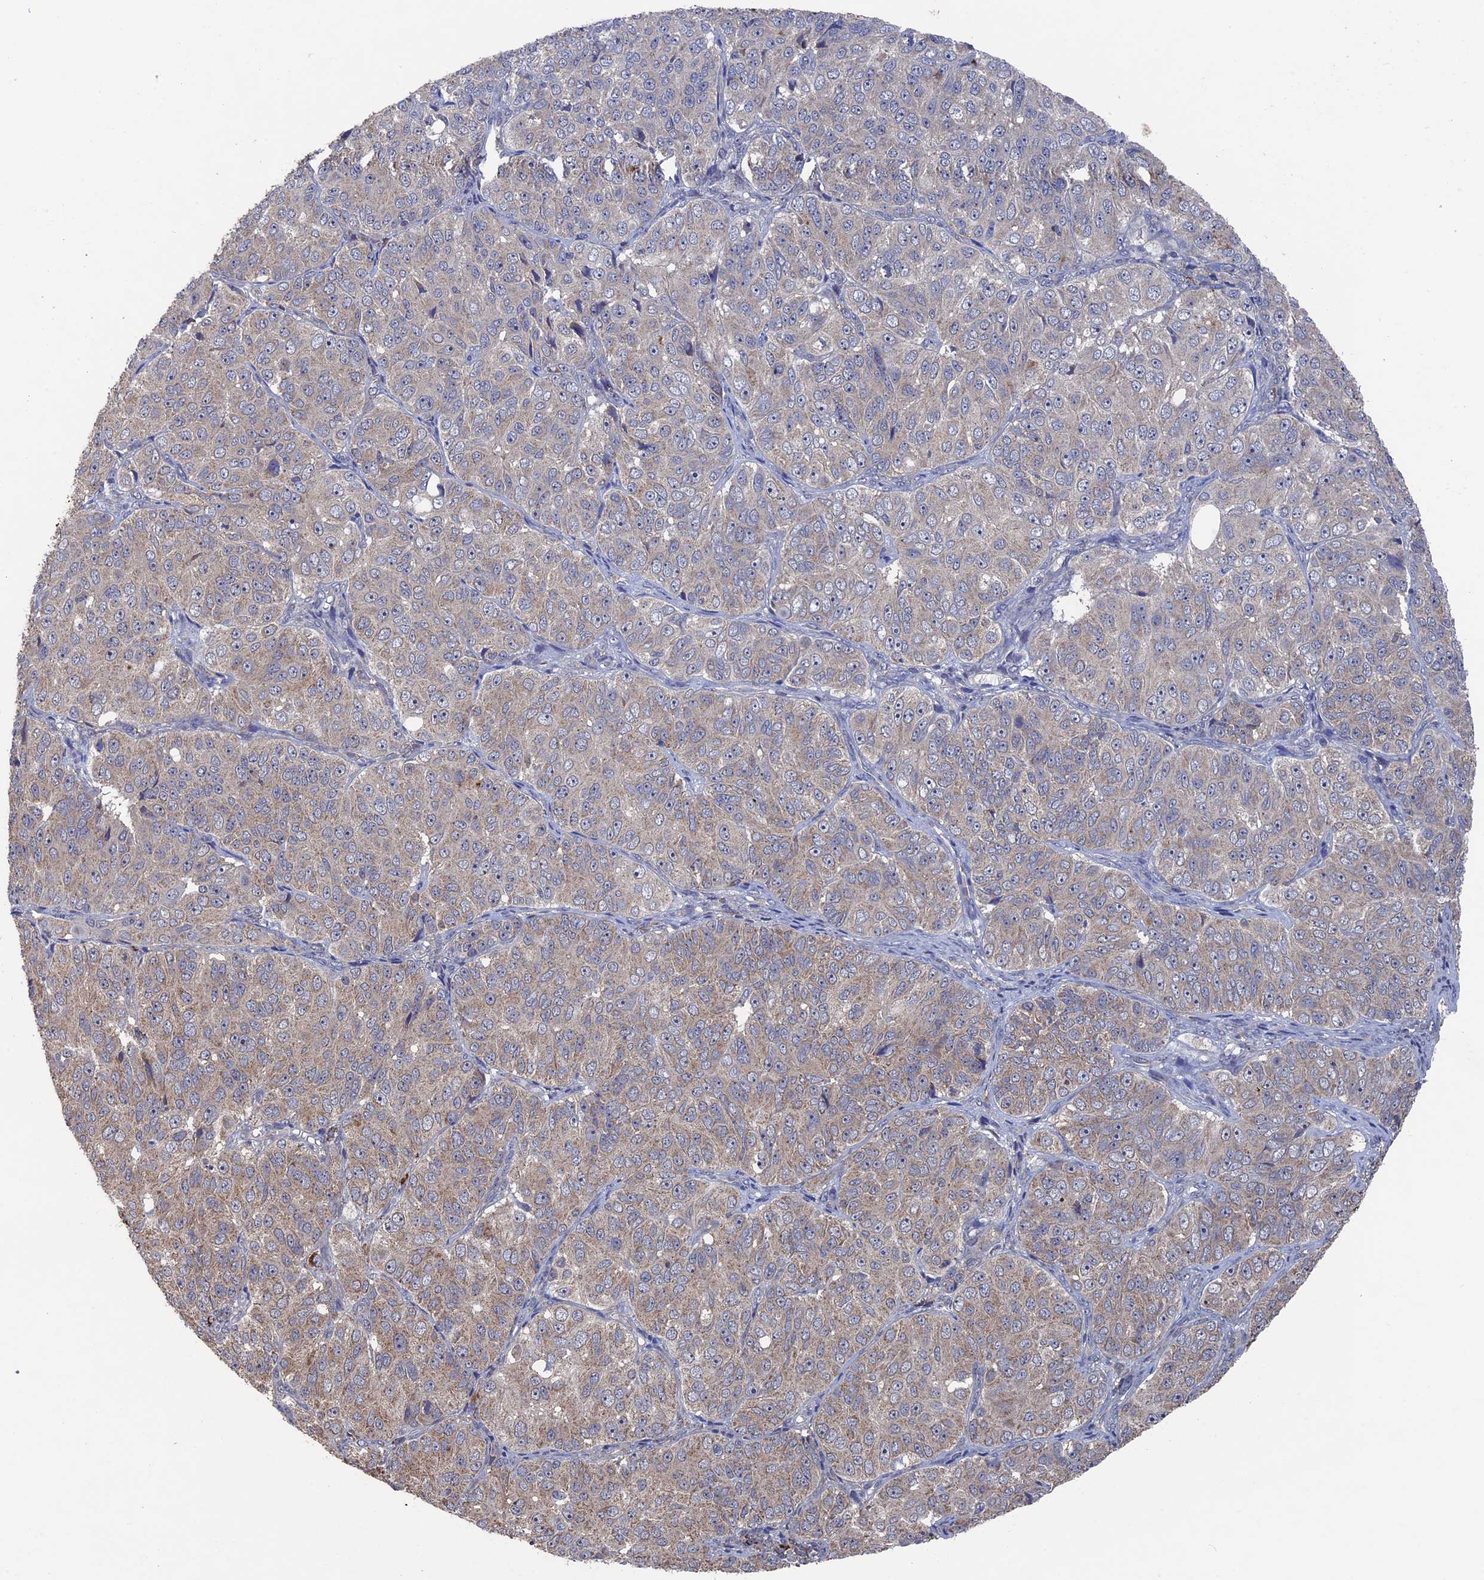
{"staining": {"intensity": "weak", "quantity": "<25%", "location": "cytoplasmic/membranous"}, "tissue": "ovarian cancer", "cell_type": "Tumor cells", "image_type": "cancer", "snomed": [{"axis": "morphology", "description": "Carcinoma, endometroid"}, {"axis": "topography", "description": "Ovary"}], "caption": "The immunohistochemistry (IHC) histopathology image has no significant positivity in tumor cells of ovarian cancer tissue. (Stains: DAB immunohistochemistry (IHC) with hematoxylin counter stain, Microscopy: brightfield microscopy at high magnification).", "gene": "RAB15", "patient": {"sex": "female", "age": 51}}